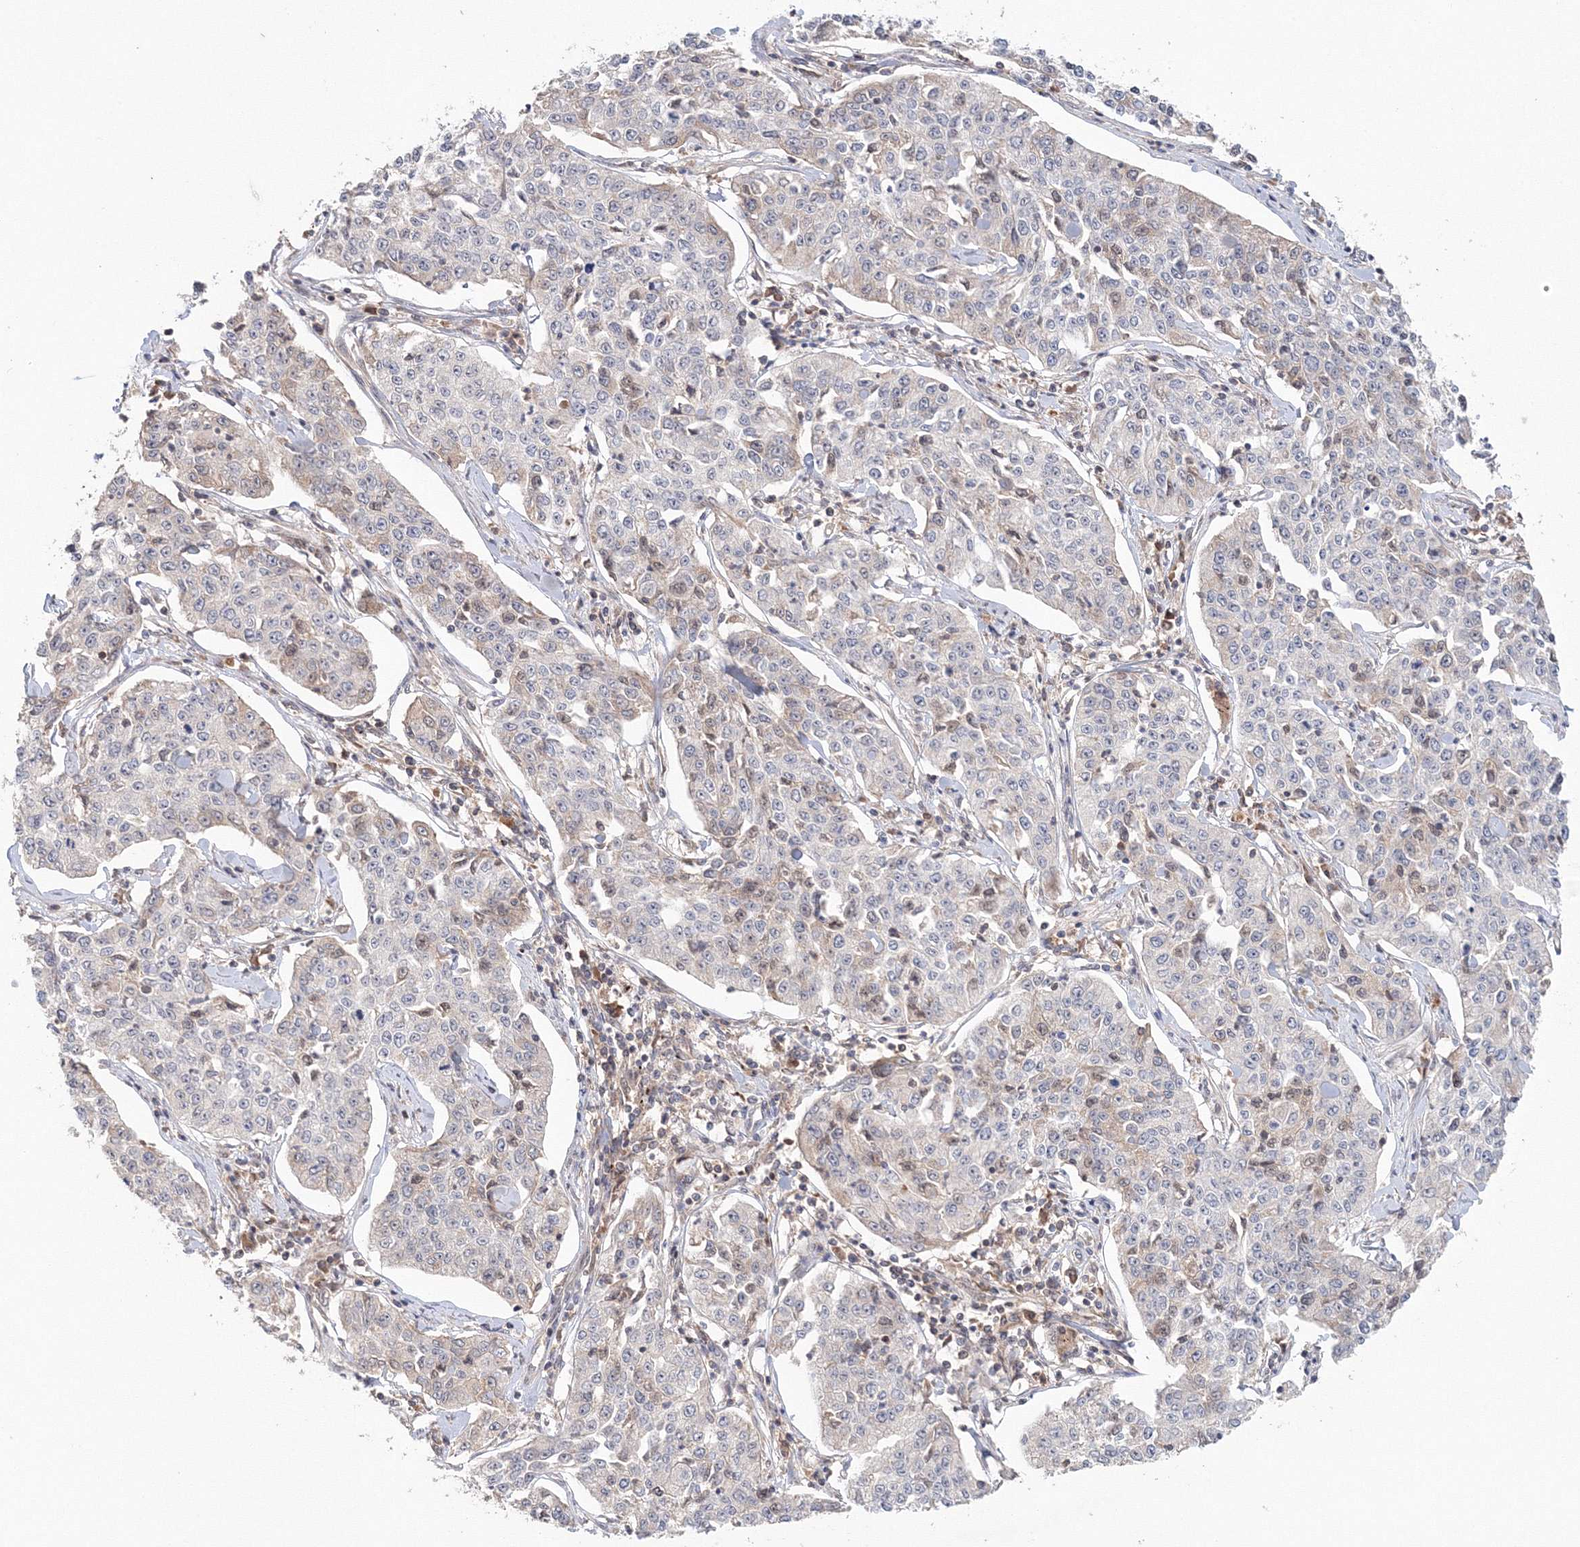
{"staining": {"intensity": "negative", "quantity": "none", "location": "none"}, "tissue": "cervical cancer", "cell_type": "Tumor cells", "image_type": "cancer", "snomed": [{"axis": "morphology", "description": "Squamous cell carcinoma, NOS"}, {"axis": "topography", "description": "Cervix"}], "caption": "Immunohistochemistry image of cervical squamous cell carcinoma stained for a protein (brown), which reveals no positivity in tumor cells.", "gene": "NOA1", "patient": {"sex": "female", "age": 35}}